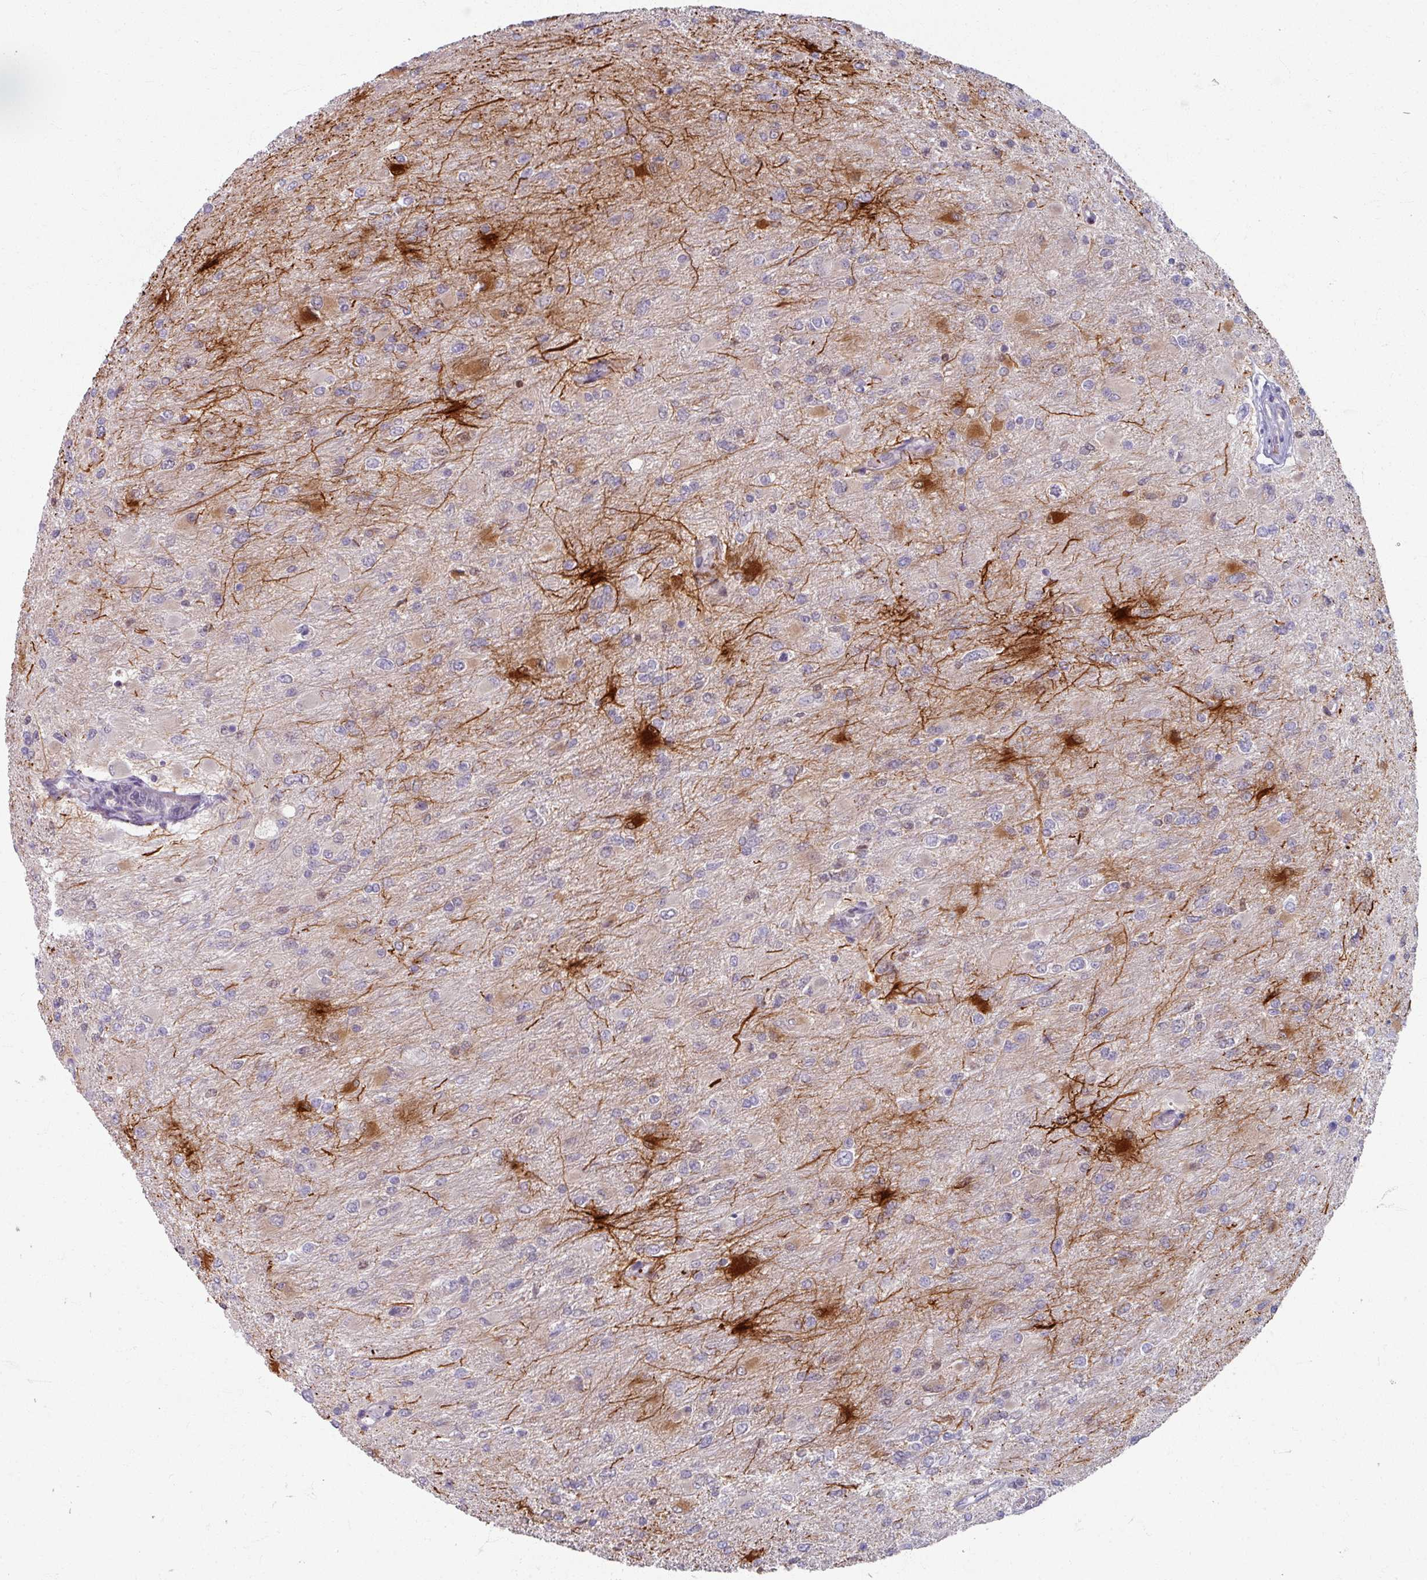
{"staining": {"intensity": "weak", "quantity": "<25%", "location": "nuclear"}, "tissue": "glioma", "cell_type": "Tumor cells", "image_type": "cancer", "snomed": [{"axis": "morphology", "description": "Glioma, malignant, High grade"}, {"axis": "topography", "description": "Cerebral cortex"}], "caption": "This is an immunohistochemistry (IHC) histopathology image of malignant high-grade glioma. There is no expression in tumor cells.", "gene": "KLC3", "patient": {"sex": "female", "age": 36}}